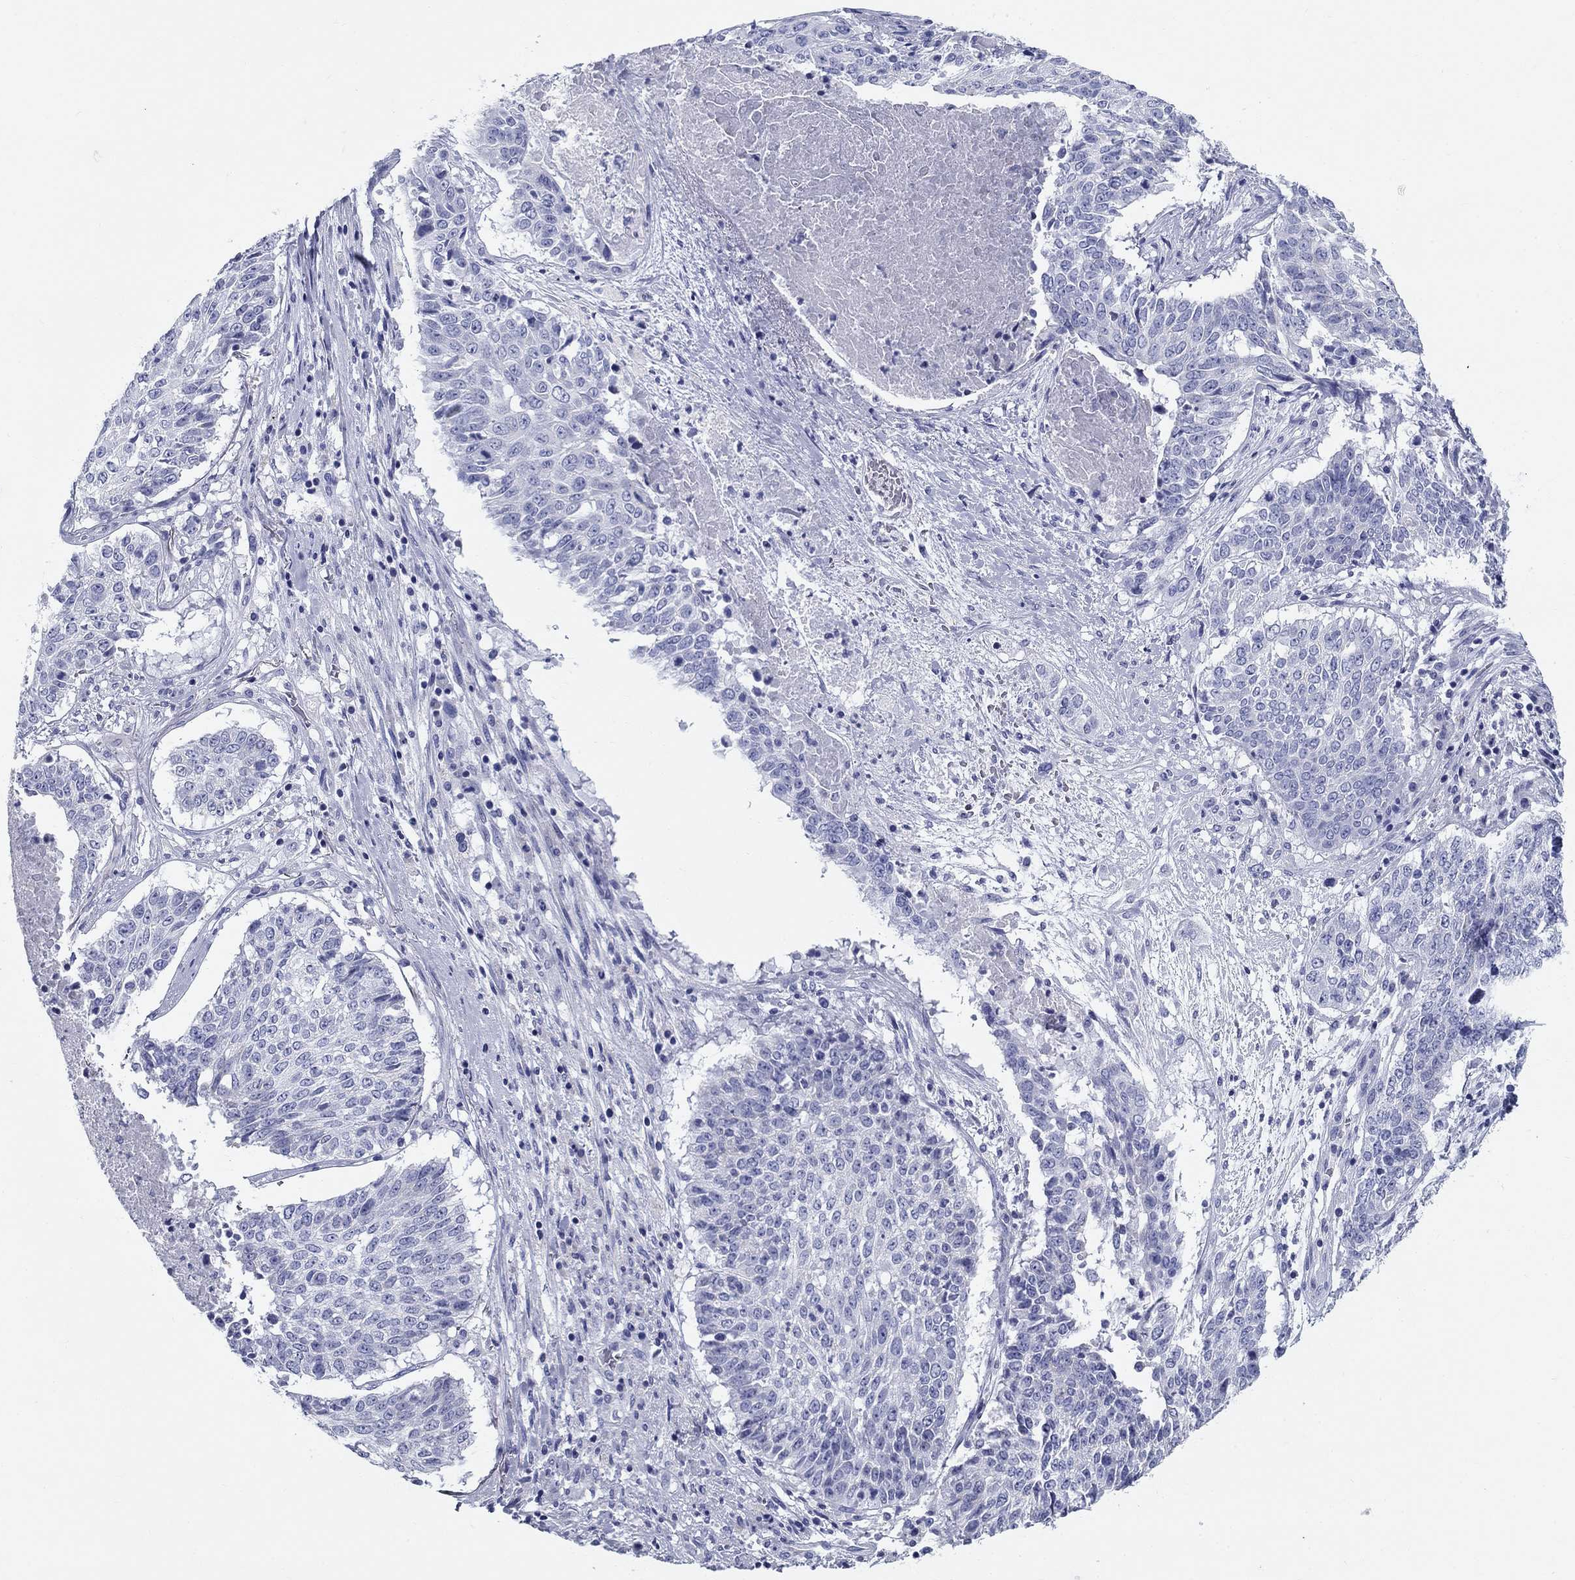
{"staining": {"intensity": "negative", "quantity": "none", "location": "none"}, "tissue": "lung cancer", "cell_type": "Tumor cells", "image_type": "cancer", "snomed": [{"axis": "morphology", "description": "Squamous cell carcinoma, NOS"}, {"axis": "topography", "description": "Lung"}], "caption": "This is an immunohistochemistry micrograph of lung cancer. There is no staining in tumor cells.", "gene": "UPB1", "patient": {"sex": "male", "age": 64}}